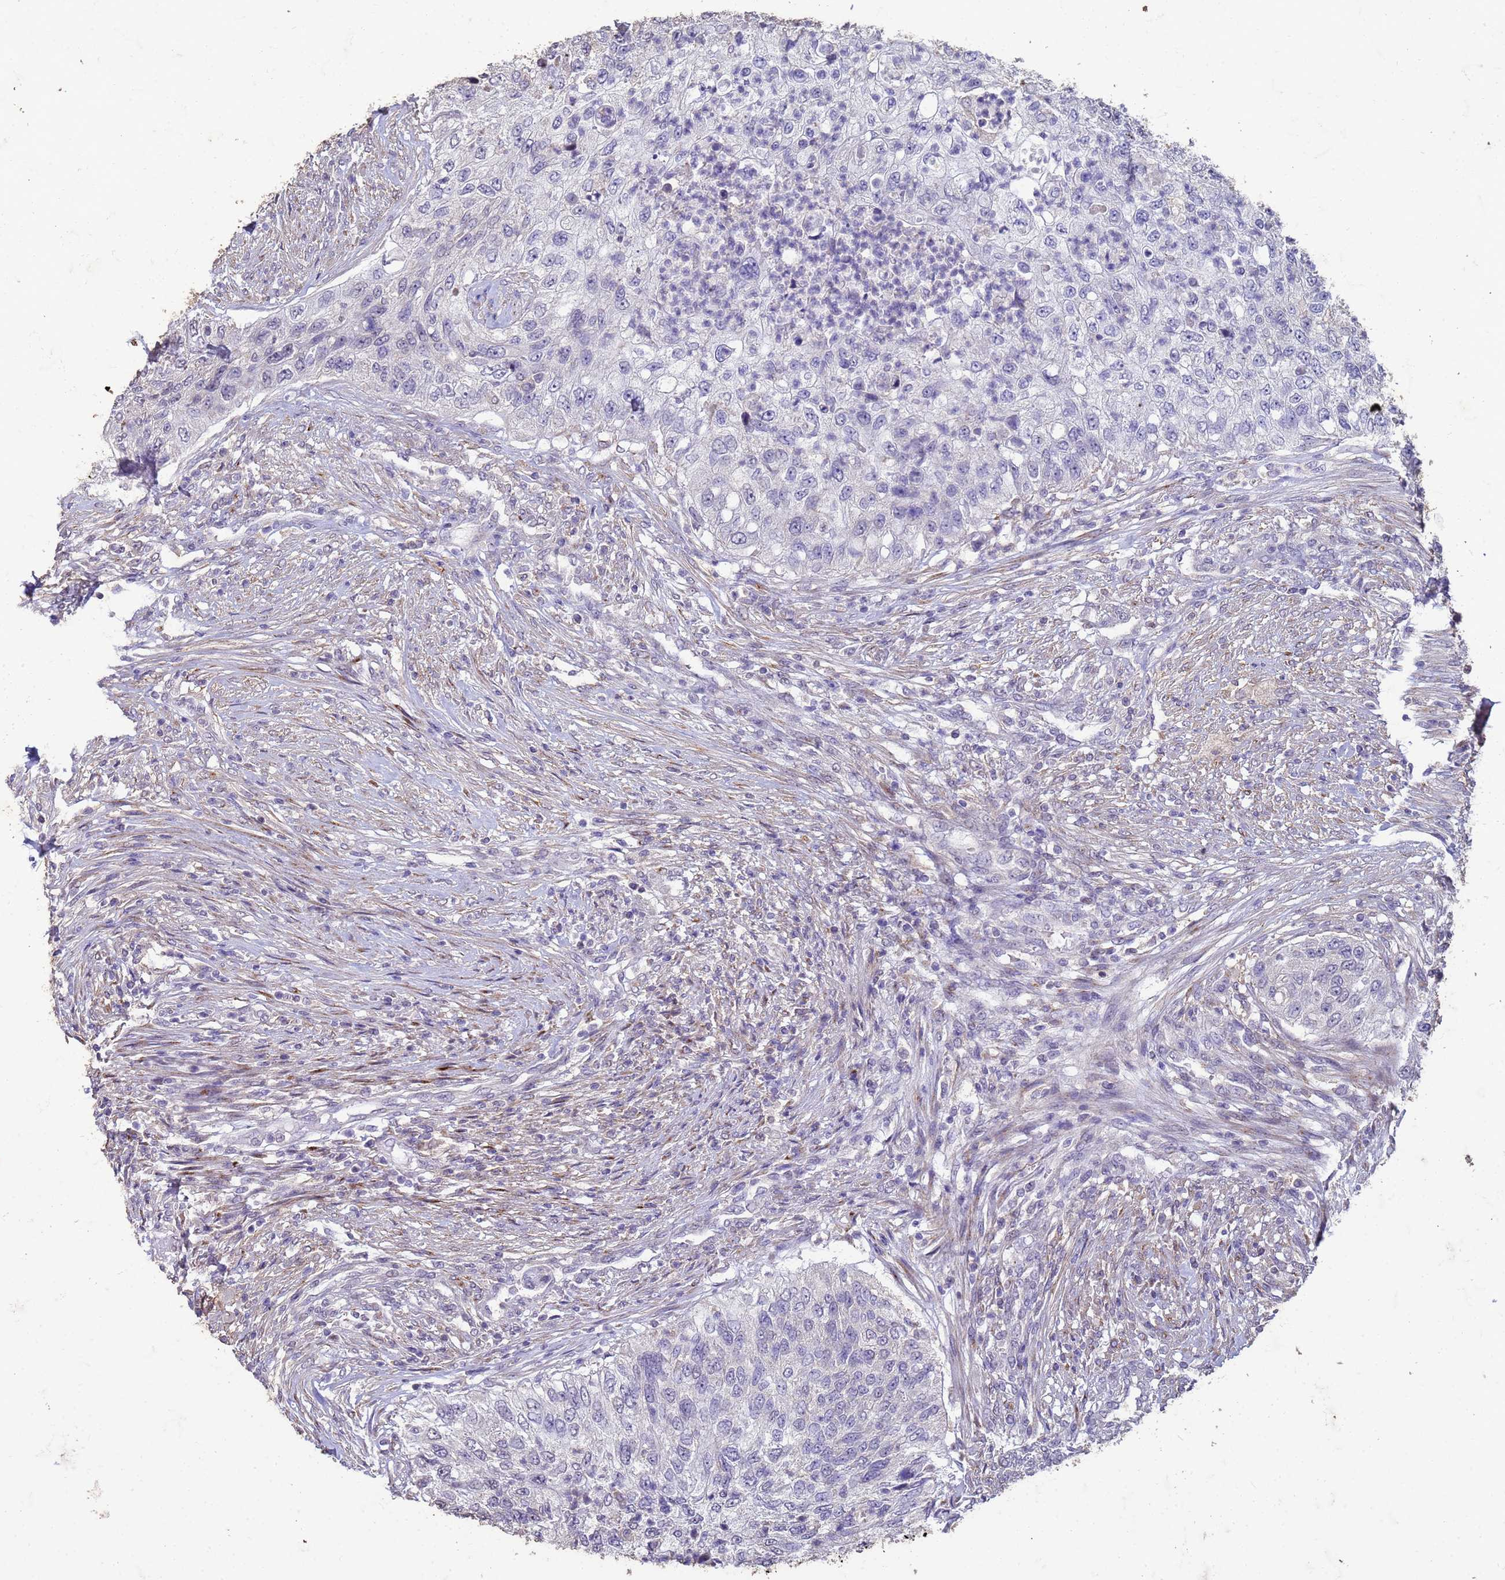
{"staining": {"intensity": "negative", "quantity": "none", "location": "none"}, "tissue": "urothelial cancer", "cell_type": "Tumor cells", "image_type": "cancer", "snomed": [{"axis": "morphology", "description": "Urothelial carcinoma, High grade"}, {"axis": "topography", "description": "Urinary bladder"}], "caption": "Immunohistochemistry (IHC) of human high-grade urothelial carcinoma exhibits no staining in tumor cells.", "gene": "SLC25A15", "patient": {"sex": "female", "age": 60}}